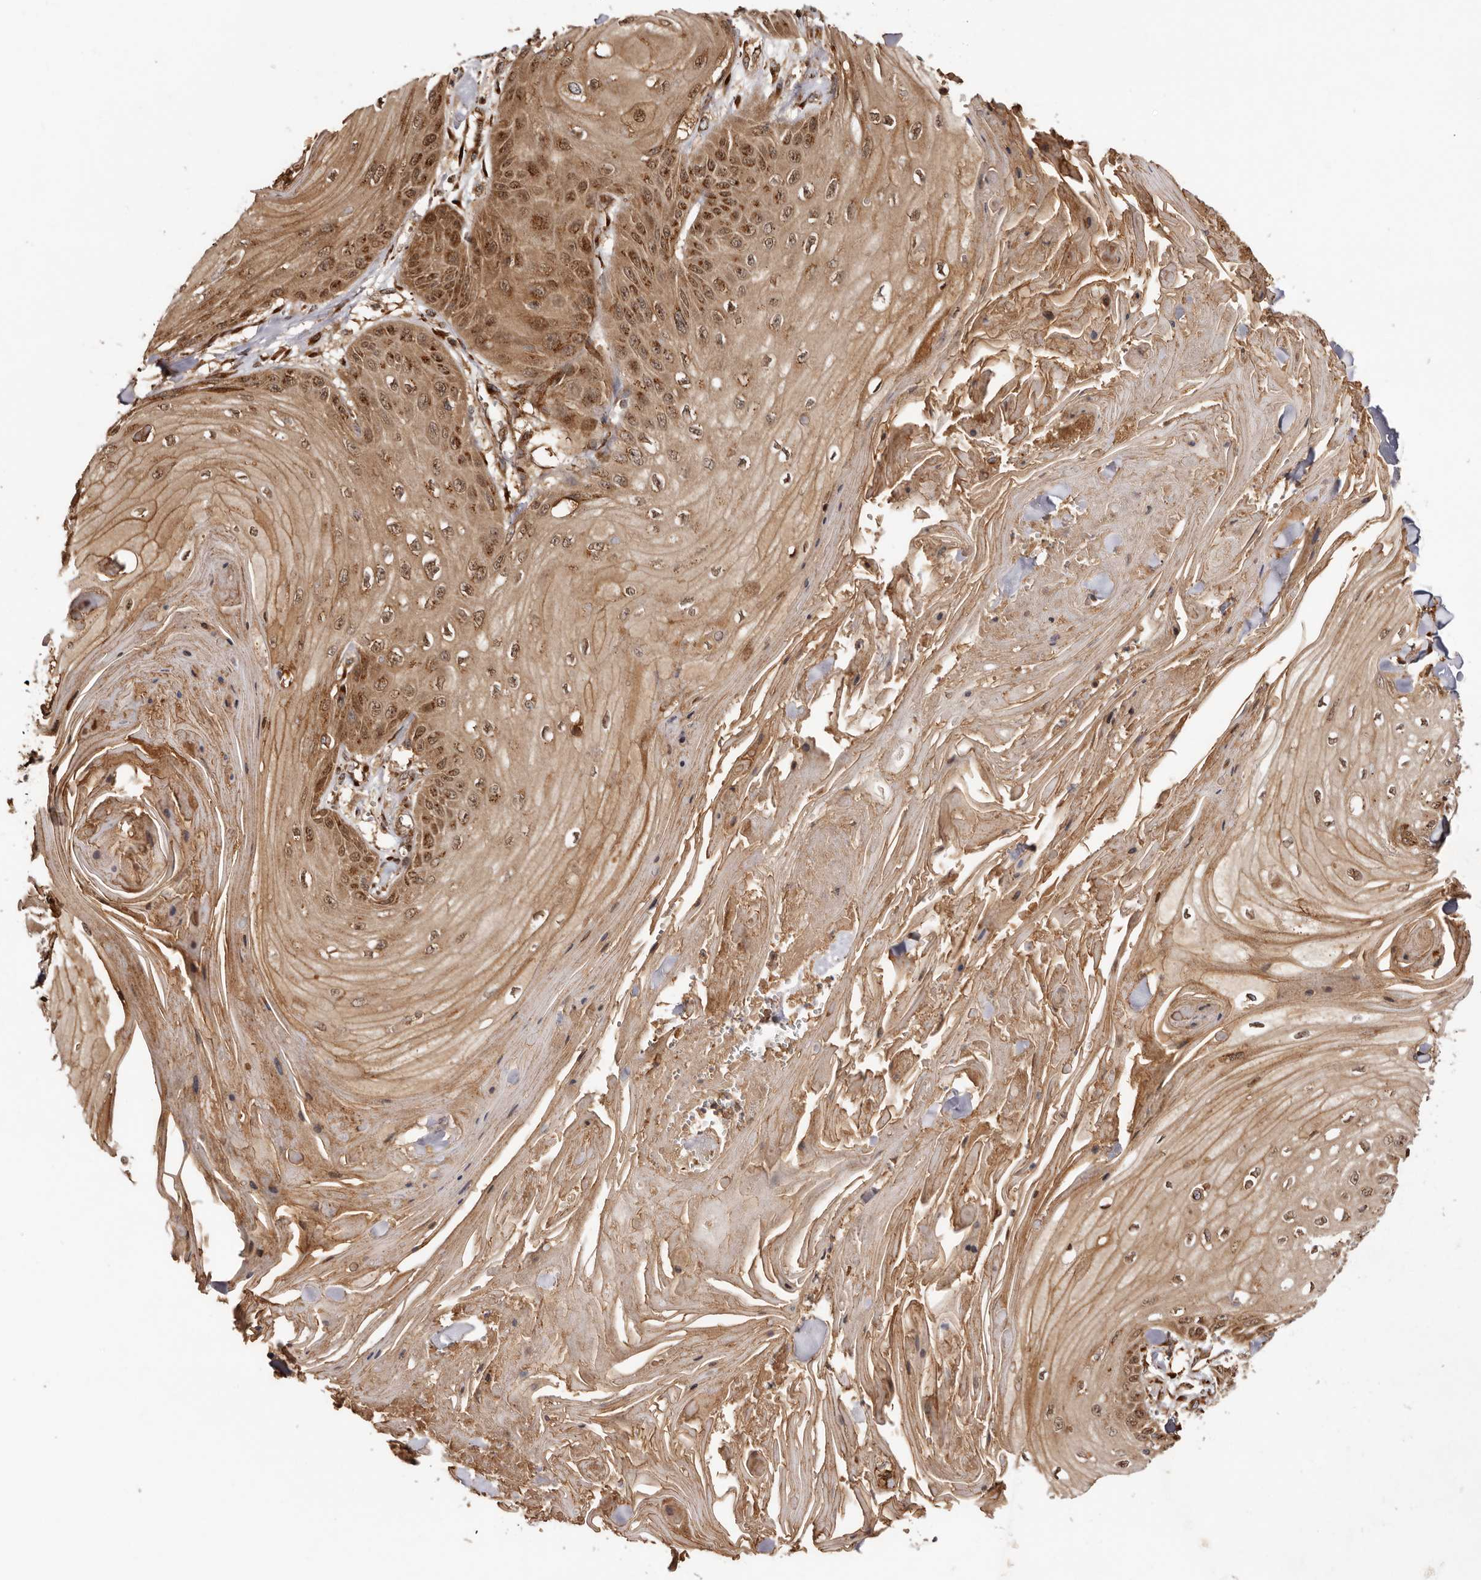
{"staining": {"intensity": "moderate", "quantity": ">75%", "location": "cytoplasmic/membranous,nuclear"}, "tissue": "skin cancer", "cell_type": "Tumor cells", "image_type": "cancer", "snomed": [{"axis": "morphology", "description": "Squamous cell carcinoma, NOS"}, {"axis": "topography", "description": "Skin"}], "caption": "Tumor cells display moderate cytoplasmic/membranous and nuclear positivity in about >75% of cells in squamous cell carcinoma (skin).", "gene": "GPR27", "patient": {"sex": "male", "age": 74}}